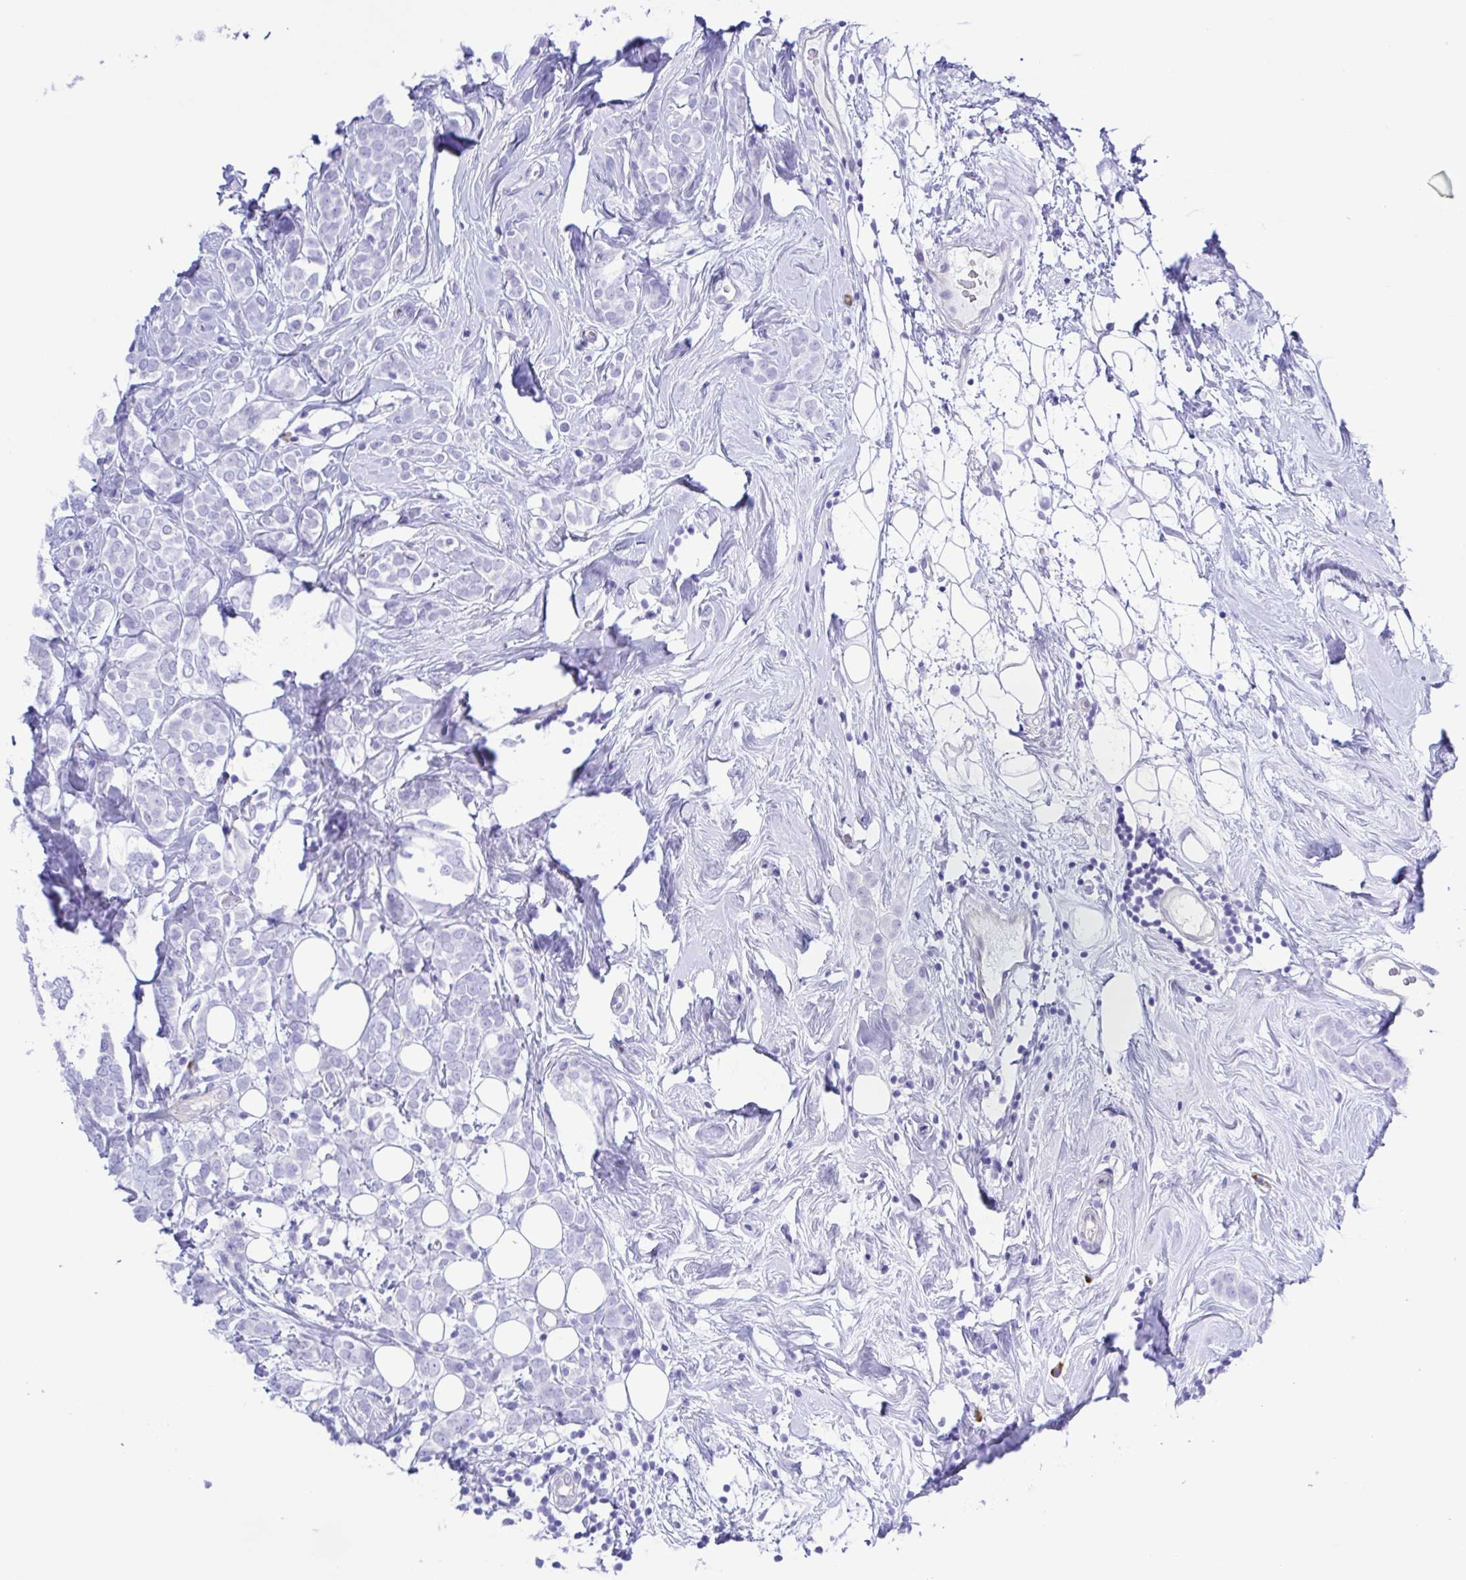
{"staining": {"intensity": "negative", "quantity": "none", "location": "none"}, "tissue": "breast cancer", "cell_type": "Tumor cells", "image_type": "cancer", "snomed": [{"axis": "morphology", "description": "Lobular carcinoma"}, {"axis": "topography", "description": "Breast"}], "caption": "DAB (3,3'-diaminobenzidine) immunohistochemical staining of human breast cancer reveals no significant positivity in tumor cells.", "gene": "GPR17", "patient": {"sex": "female", "age": 49}}